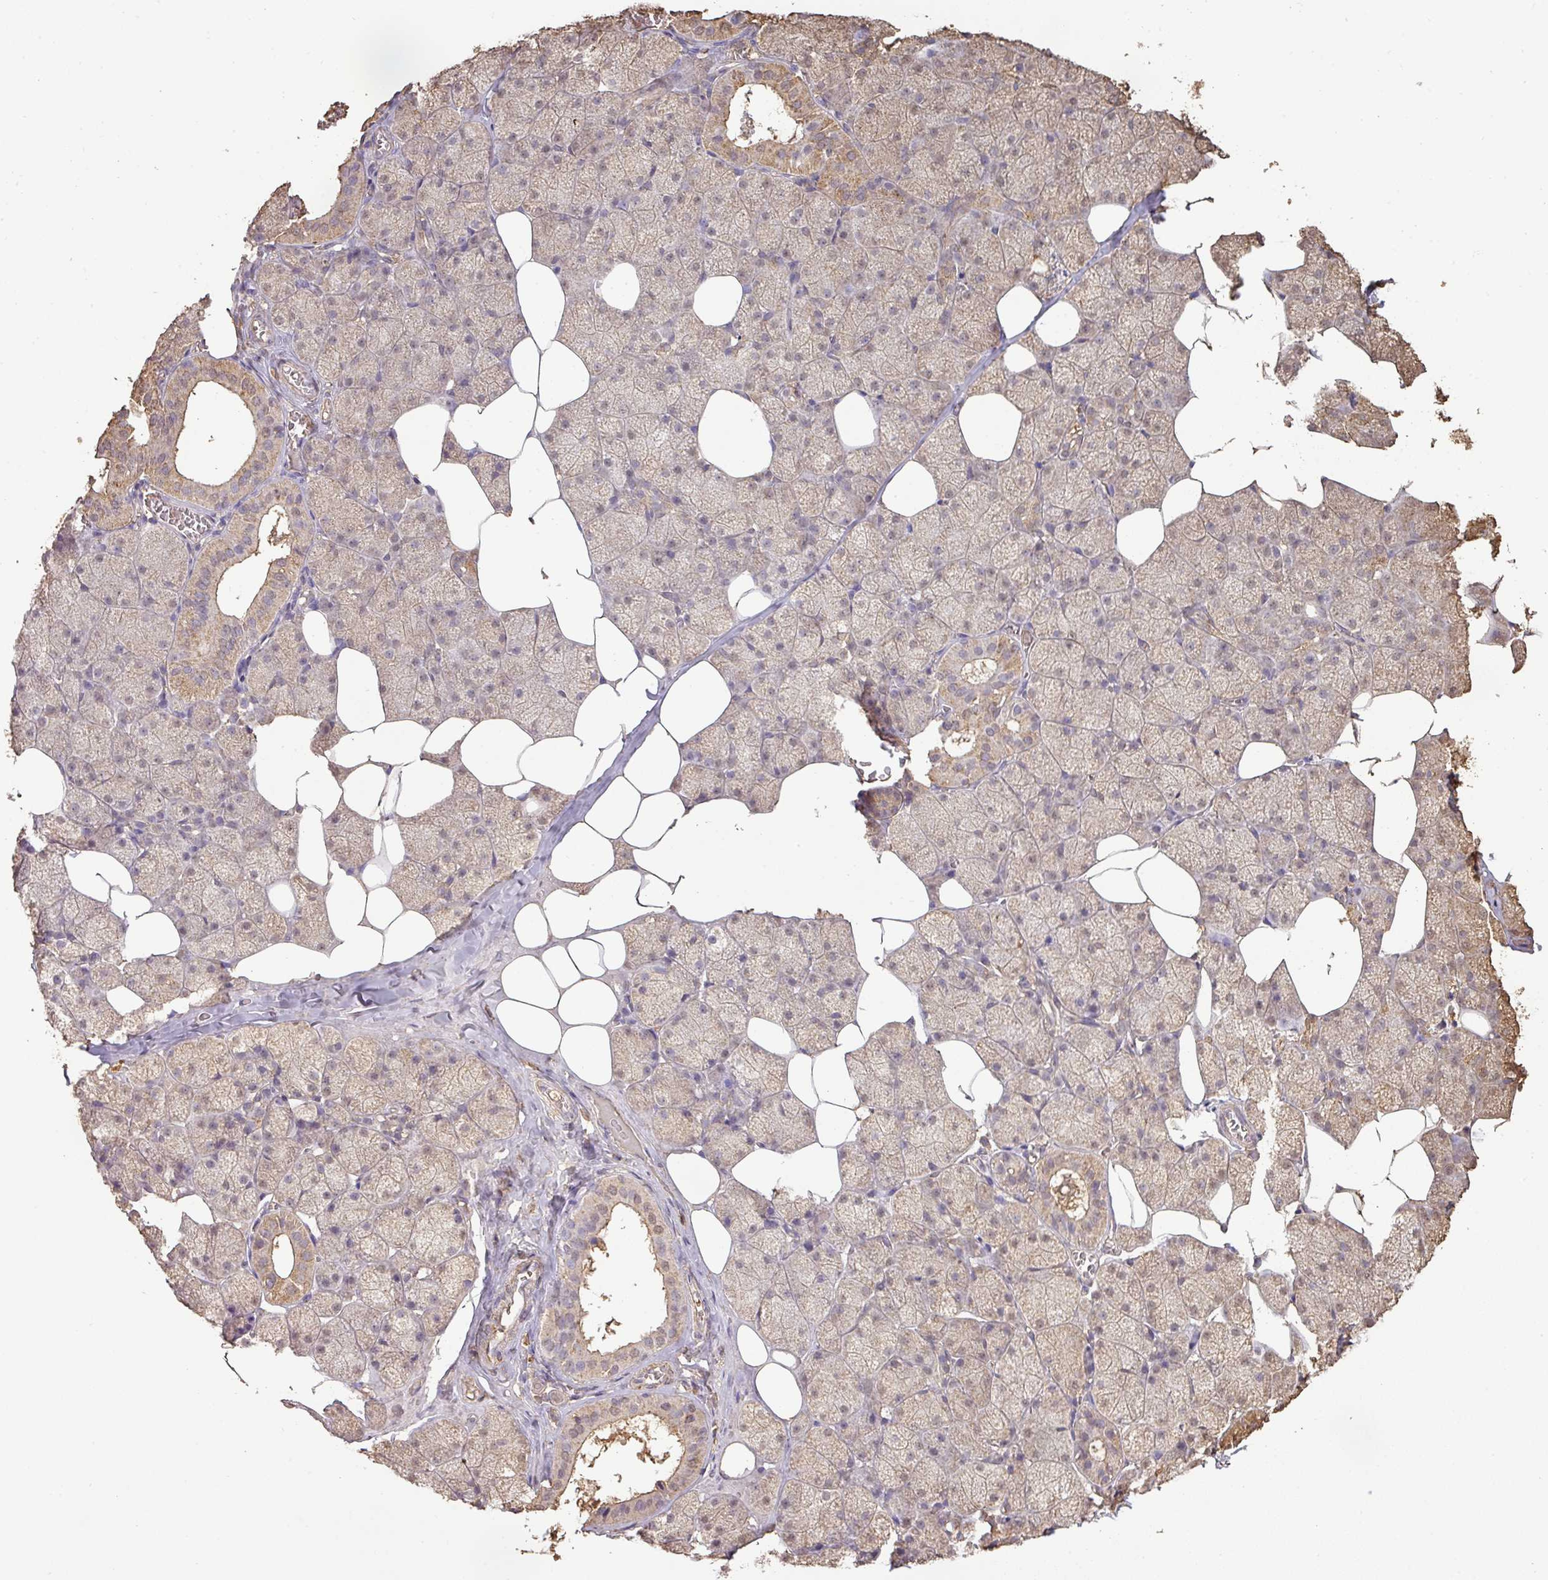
{"staining": {"intensity": "moderate", "quantity": "25%-75%", "location": "cytoplasmic/membranous"}, "tissue": "salivary gland", "cell_type": "Glandular cells", "image_type": "normal", "snomed": [{"axis": "morphology", "description": "Normal tissue, NOS"}, {"axis": "topography", "description": "Salivary gland"}, {"axis": "topography", "description": "Peripheral nerve tissue"}], "caption": "Protein expression analysis of normal salivary gland reveals moderate cytoplasmic/membranous staining in approximately 25%-75% of glandular cells. (DAB (3,3'-diaminobenzidine) = brown stain, brightfield microscopy at high magnification).", "gene": "ATAT1", "patient": {"sex": "male", "age": 38}}